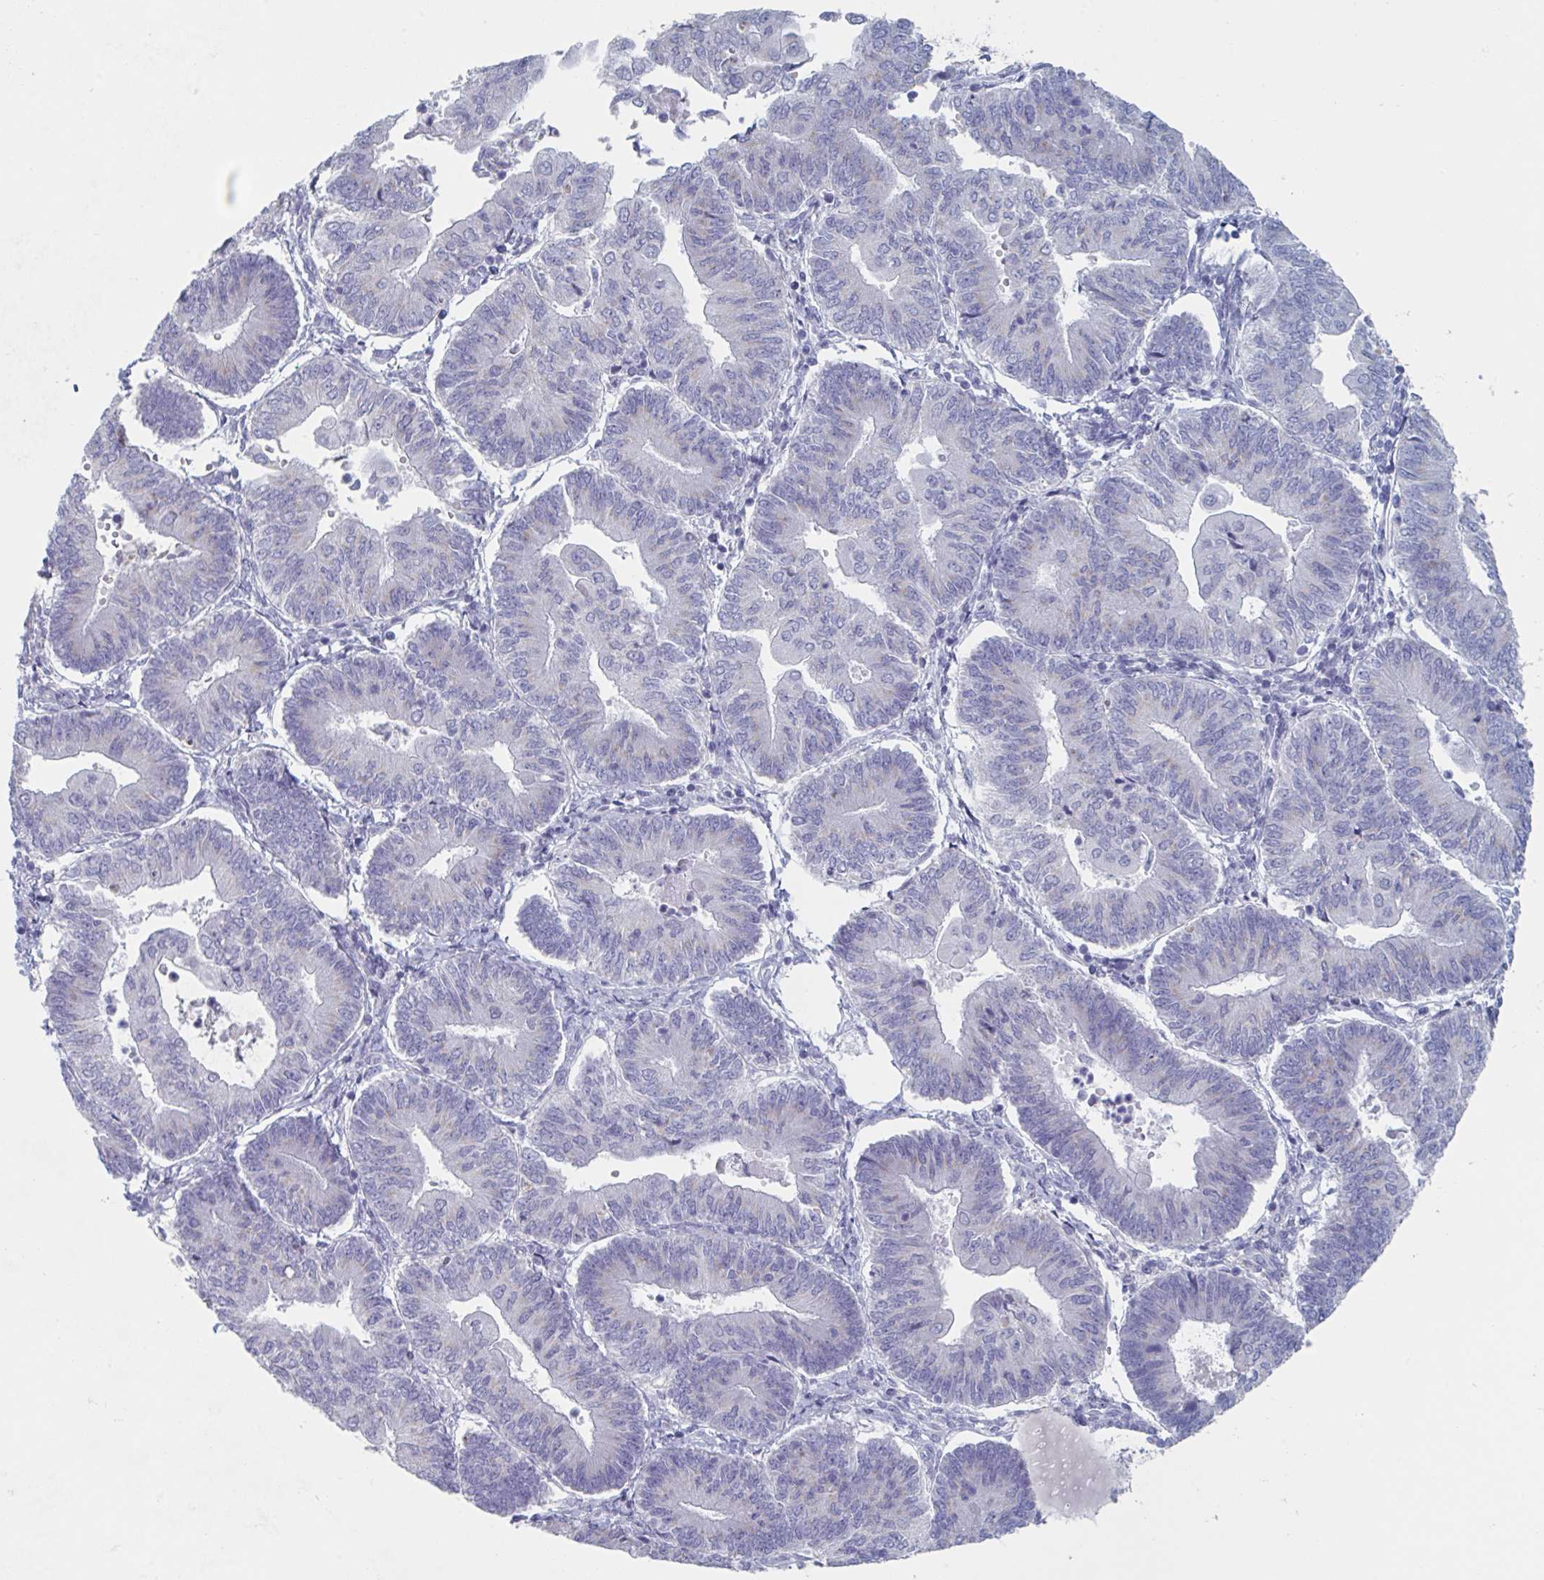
{"staining": {"intensity": "negative", "quantity": "none", "location": "none"}, "tissue": "endometrial cancer", "cell_type": "Tumor cells", "image_type": "cancer", "snomed": [{"axis": "morphology", "description": "Adenocarcinoma, NOS"}, {"axis": "topography", "description": "Endometrium"}], "caption": "The photomicrograph displays no significant positivity in tumor cells of adenocarcinoma (endometrial).", "gene": "NDUFC2", "patient": {"sex": "female", "age": 65}}